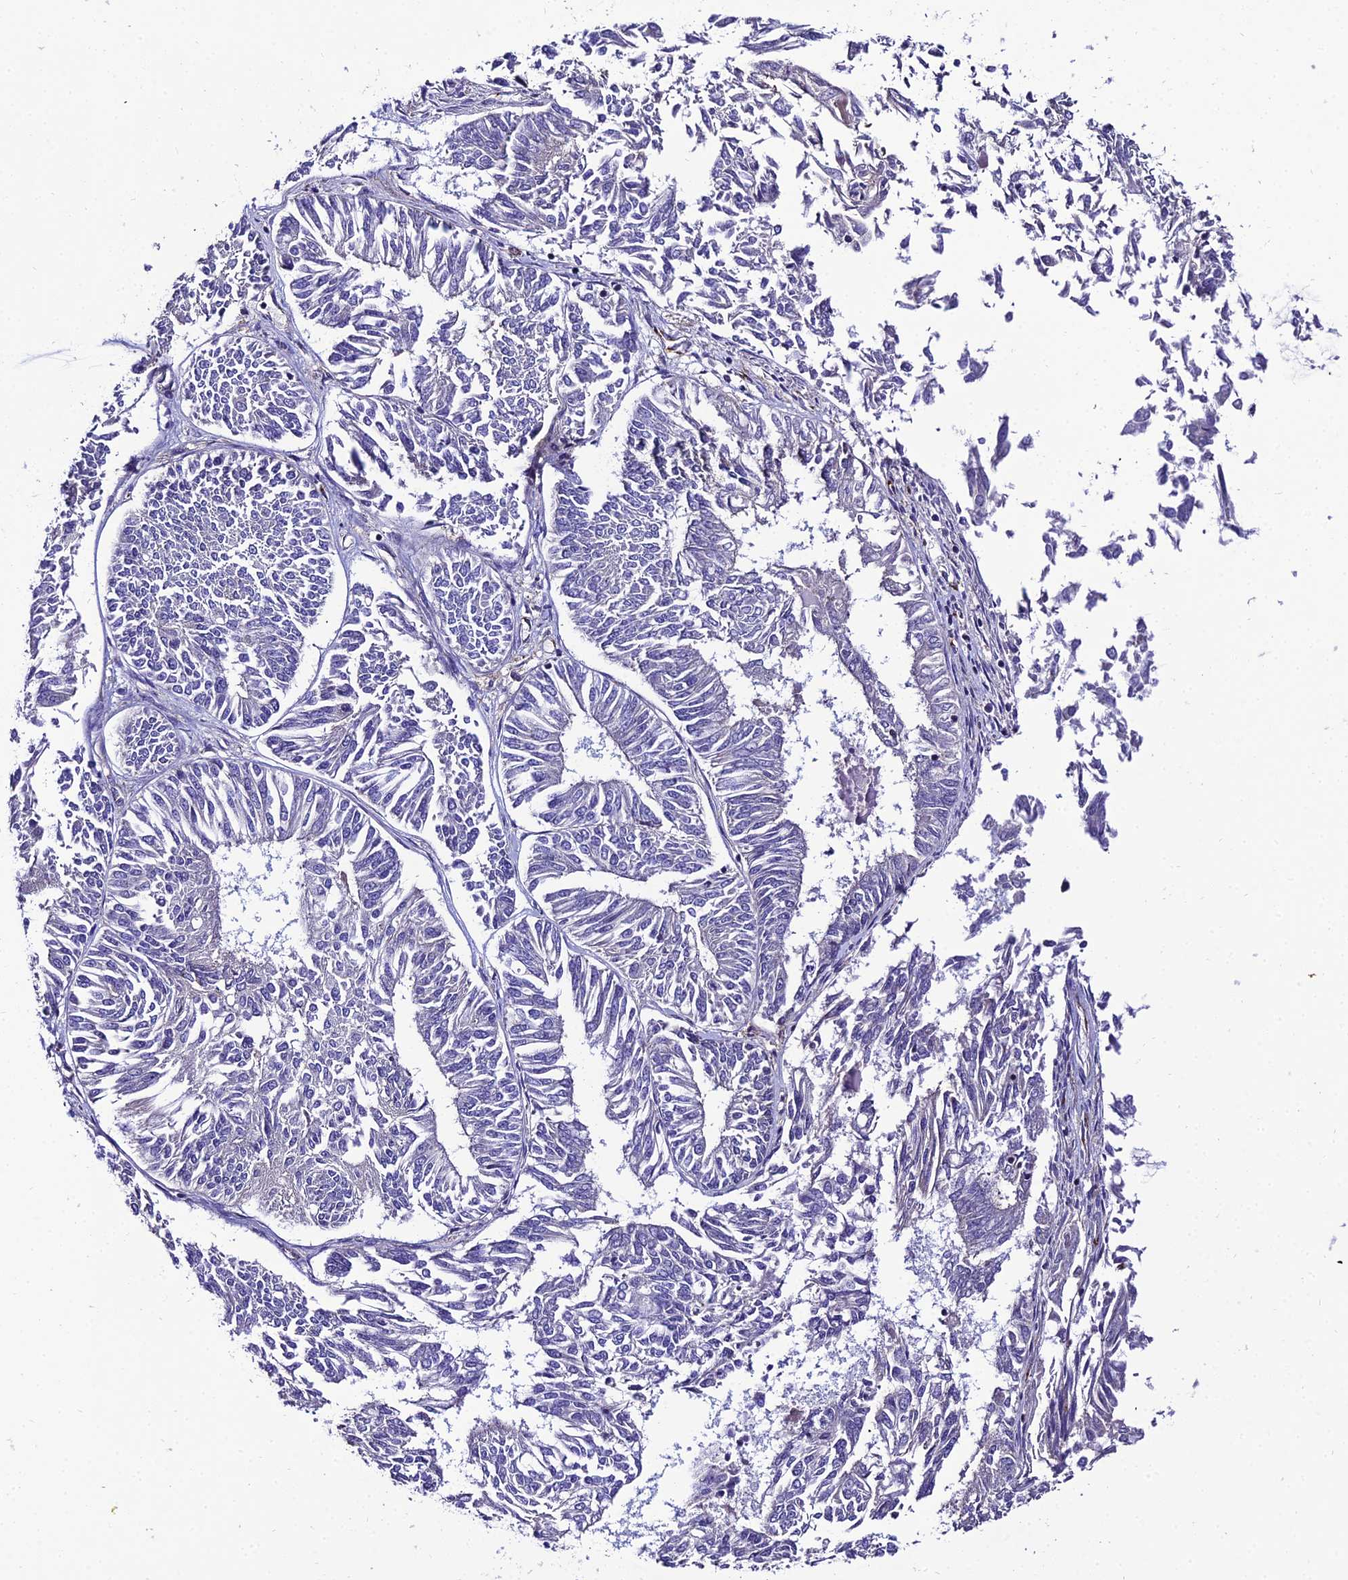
{"staining": {"intensity": "negative", "quantity": "none", "location": "none"}, "tissue": "endometrial cancer", "cell_type": "Tumor cells", "image_type": "cancer", "snomed": [{"axis": "morphology", "description": "Adenocarcinoma, NOS"}, {"axis": "topography", "description": "Endometrium"}], "caption": "Adenocarcinoma (endometrial) was stained to show a protein in brown. There is no significant staining in tumor cells.", "gene": "SHQ1", "patient": {"sex": "female", "age": 58}}